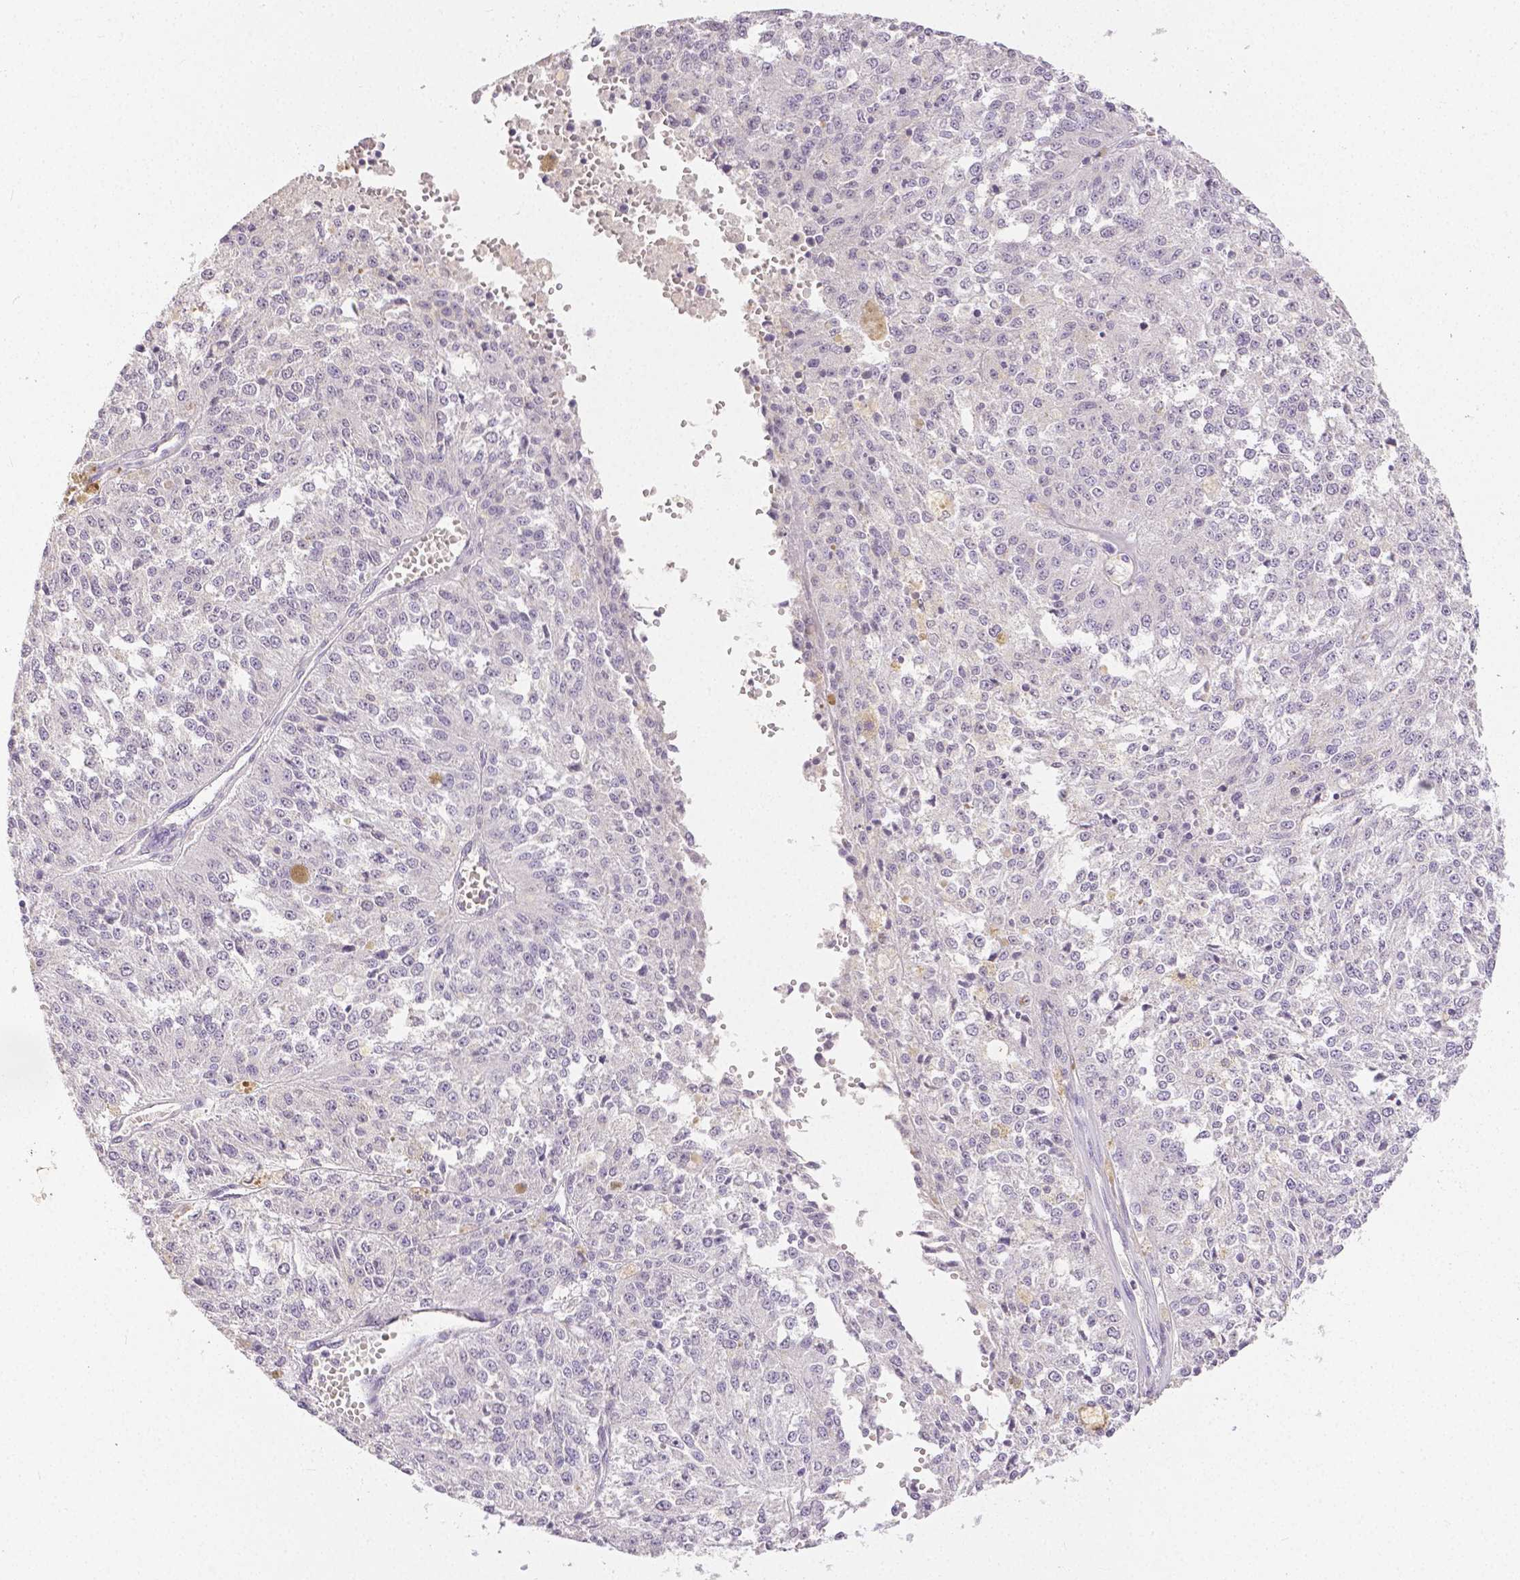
{"staining": {"intensity": "negative", "quantity": "none", "location": "none"}, "tissue": "melanoma", "cell_type": "Tumor cells", "image_type": "cancer", "snomed": [{"axis": "morphology", "description": "Malignant melanoma, Metastatic site"}, {"axis": "topography", "description": "Lymph node"}], "caption": "DAB (3,3'-diaminobenzidine) immunohistochemical staining of malignant melanoma (metastatic site) reveals no significant staining in tumor cells.", "gene": "OCLN", "patient": {"sex": "female", "age": 64}}